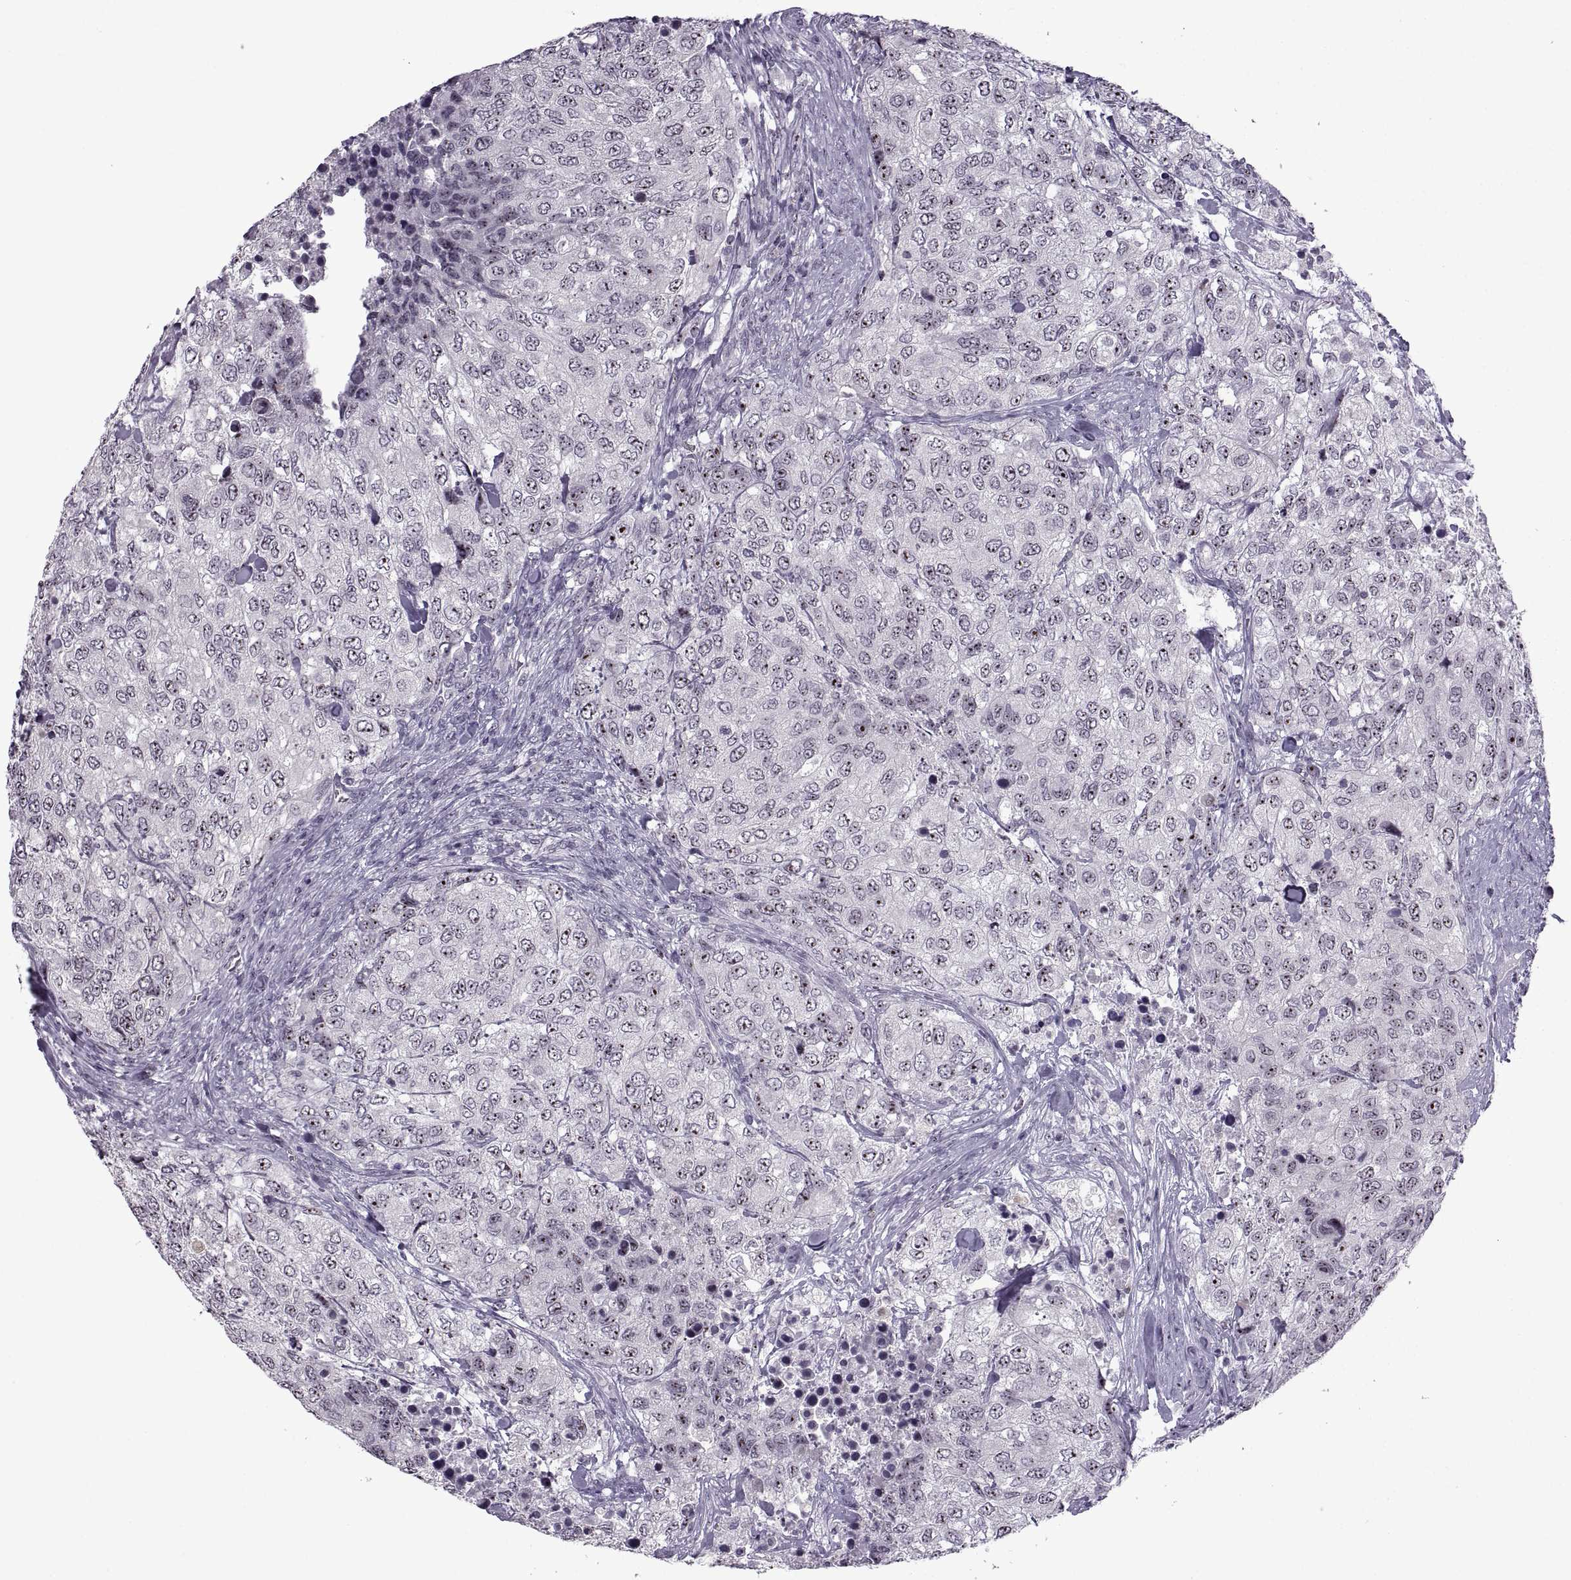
{"staining": {"intensity": "strong", "quantity": "25%-75%", "location": "nuclear"}, "tissue": "urothelial cancer", "cell_type": "Tumor cells", "image_type": "cancer", "snomed": [{"axis": "morphology", "description": "Urothelial carcinoma, High grade"}, {"axis": "topography", "description": "Urinary bladder"}], "caption": "A micrograph of human urothelial cancer stained for a protein reveals strong nuclear brown staining in tumor cells.", "gene": "SINHCAF", "patient": {"sex": "female", "age": 78}}